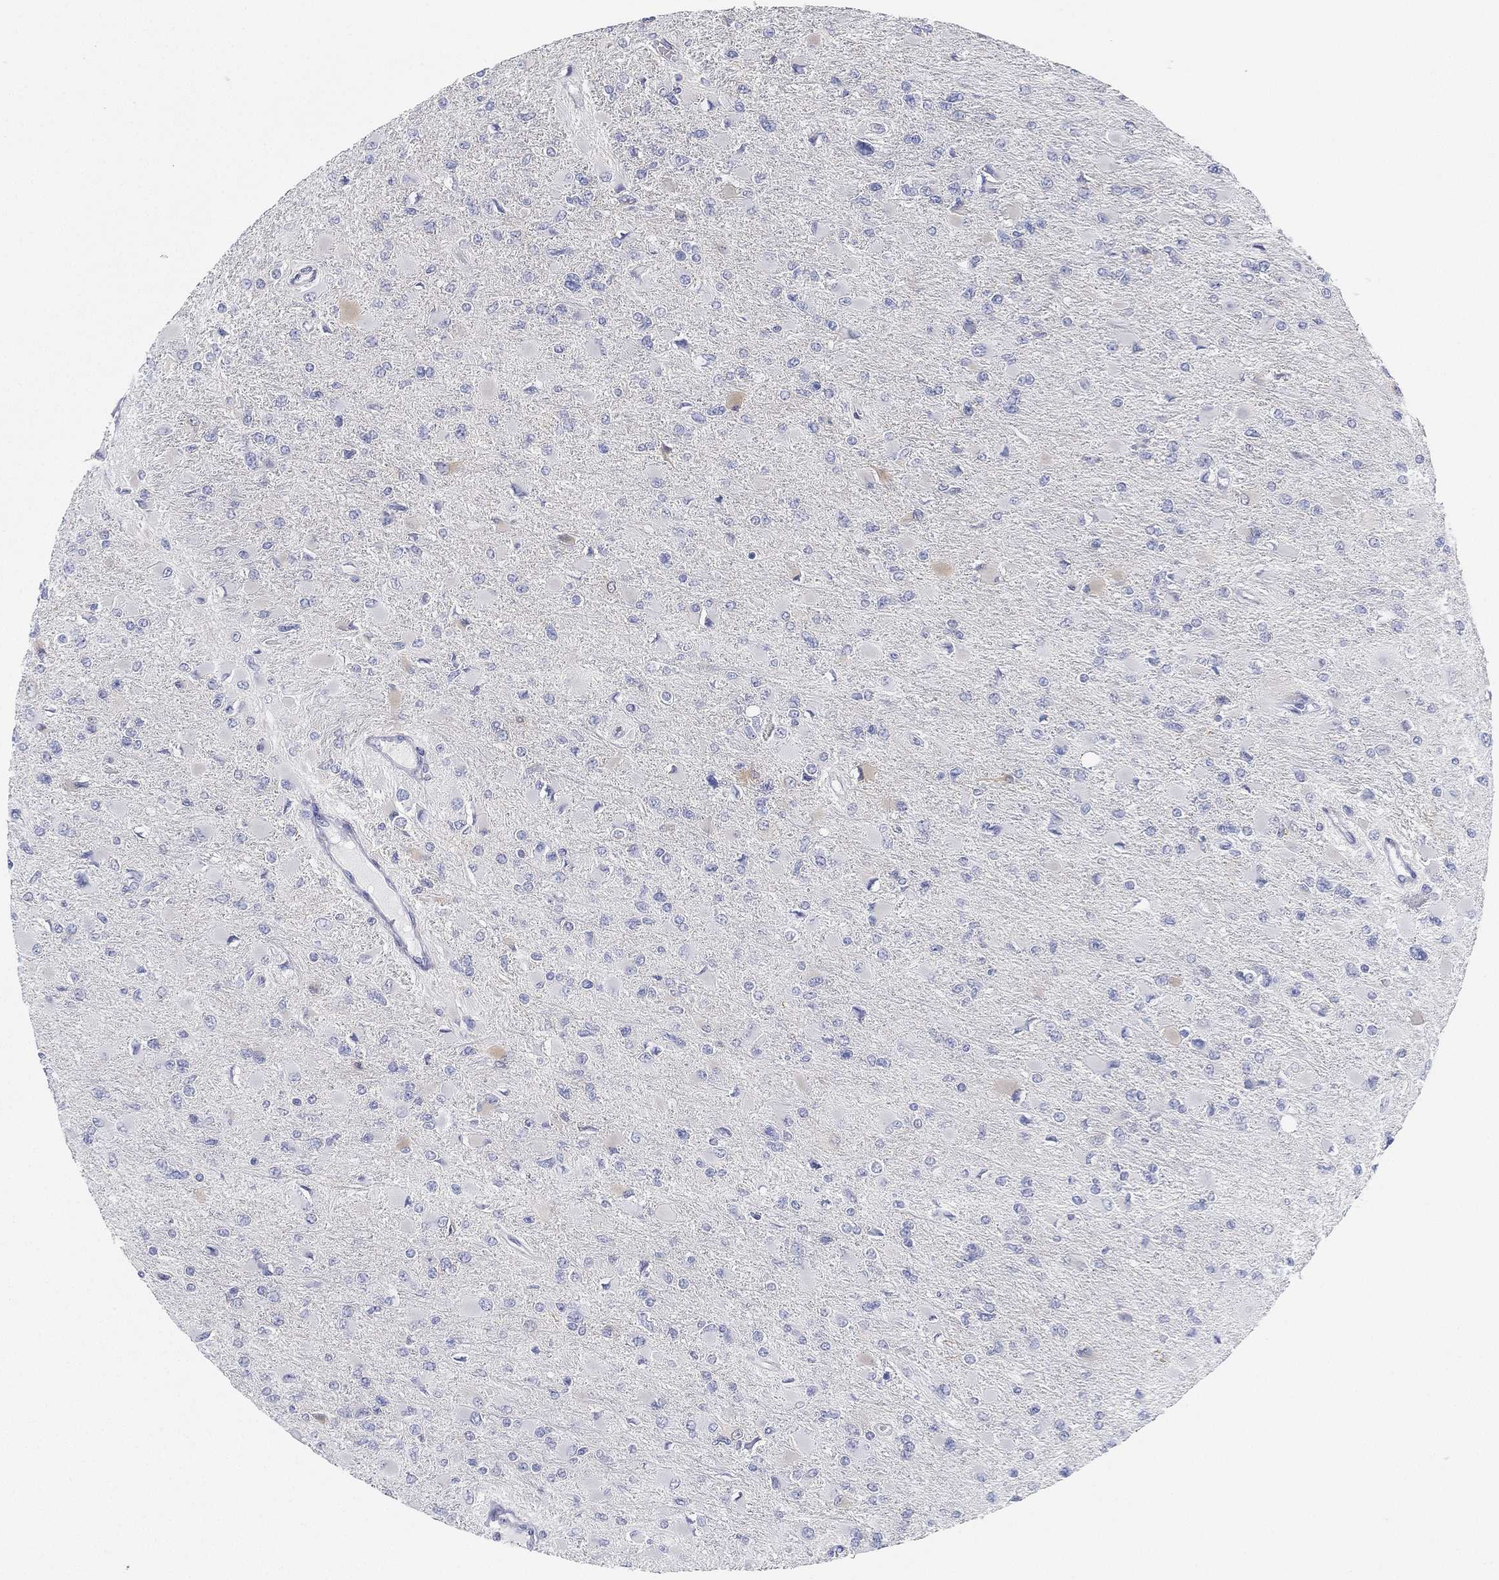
{"staining": {"intensity": "negative", "quantity": "none", "location": "none"}, "tissue": "glioma", "cell_type": "Tumor cells", "image_type": "cancer", "snomed": [{"axis": "morphology", "description": "Glioma, malignant, High grade"}, {"axis": "topography", "description": "Cerebral cortex"}], "caption": "Immunohistochemistry image of neoplastic tissue: human malignant glioma (high-grade) stained with DAB (3,3'-diaminobenzidine) shows no significant protein positivity in tumor cells.", "gene": "GPR61", "patient": {"sex": "female", "age": 36}}